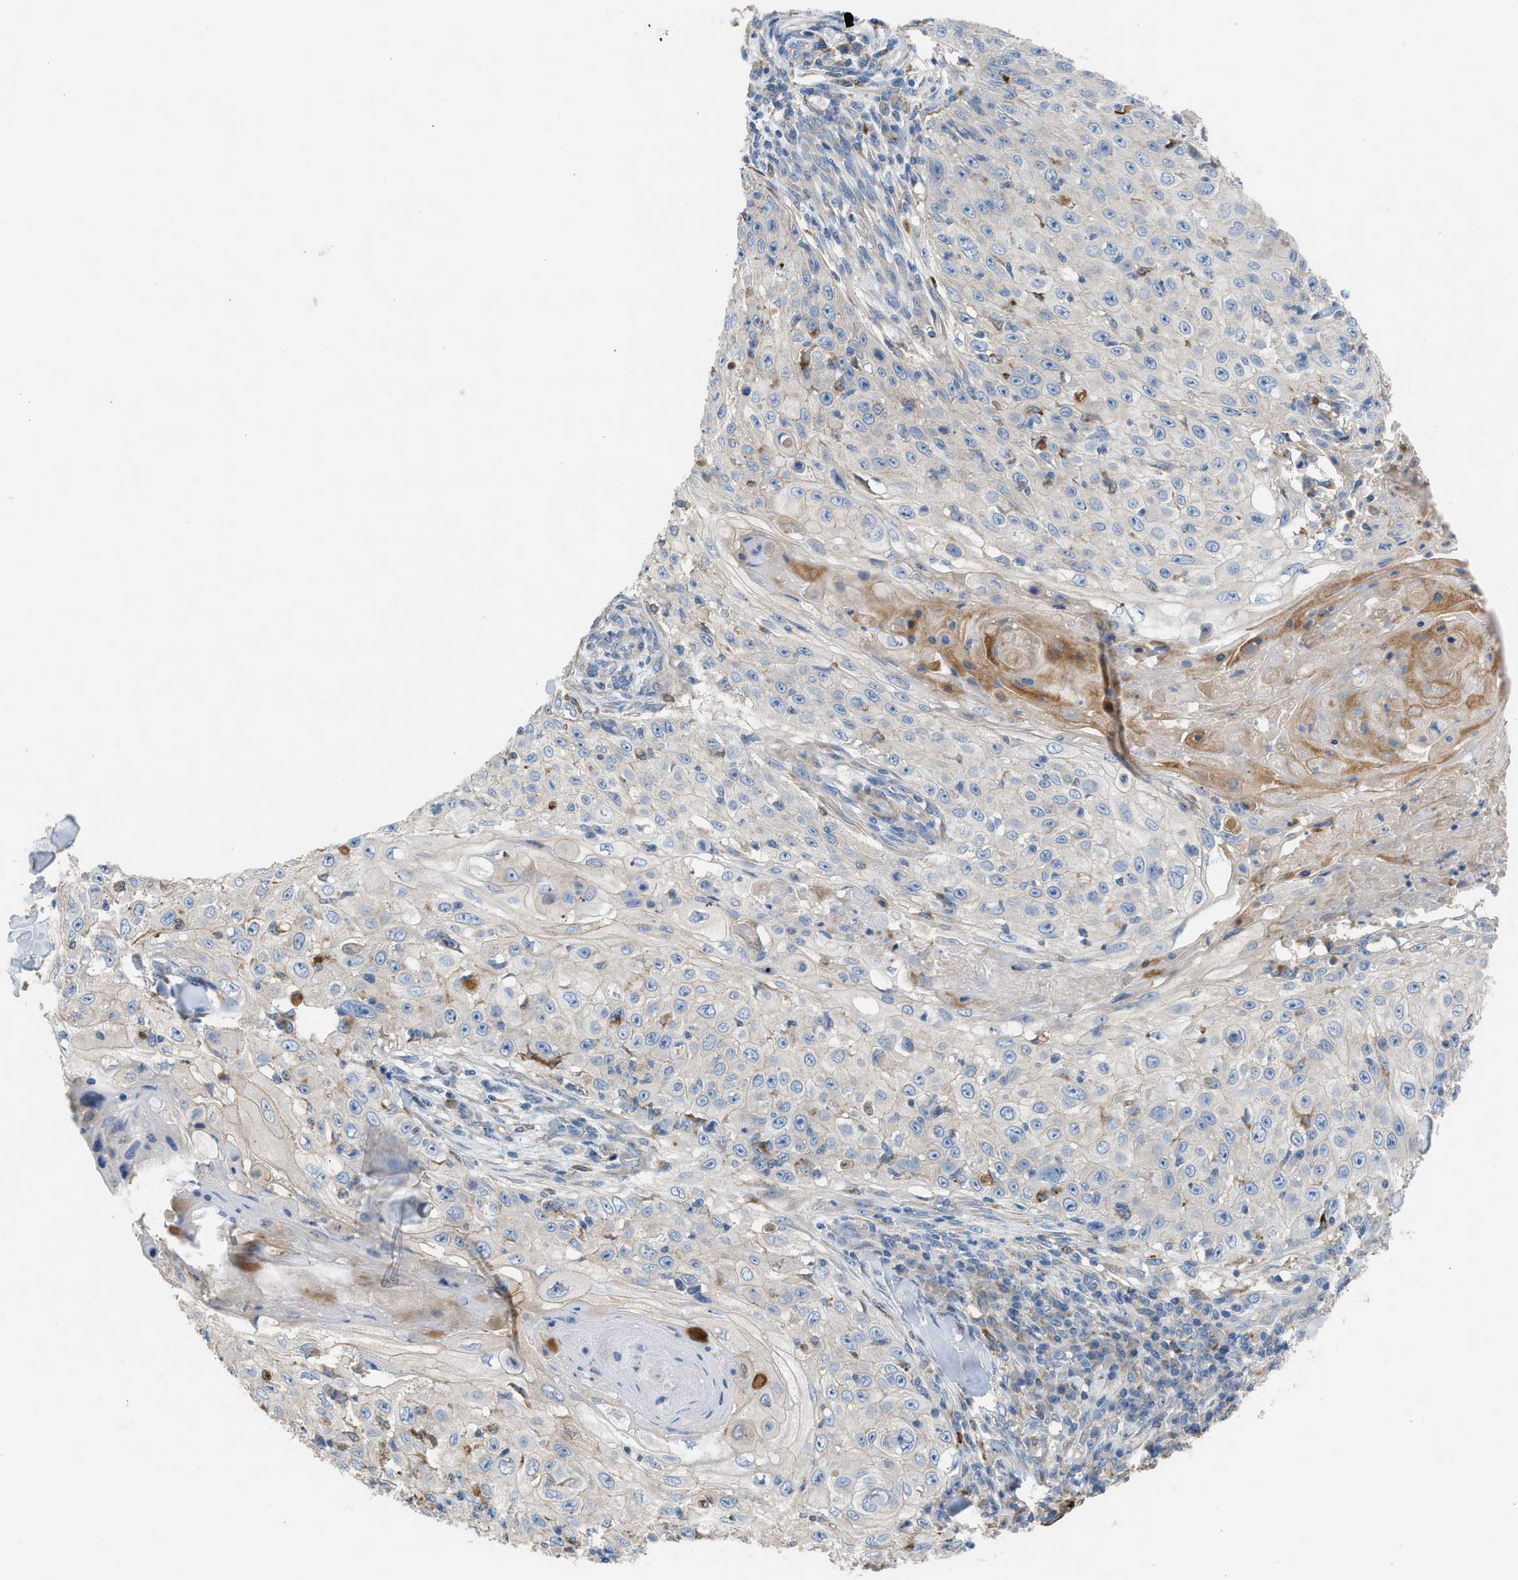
{"staining": {"intensity": "negative", "quantity": "none", "location": "none"}, "tissue": "skin cancer", "cell_type": "Tumor cells", "image_type": "cancer", "snomed": [{"axis": "morphology", "description": "Squamous cell carcinoma, NOS"}, {"axis": "topography", "description": "Skin"}], "caption": "Tumor cells show no significant staining in skin cancer (squamous cell carcinoma).", "gene": "AOAH", "patient": {"sex": "male", "age": 86}}